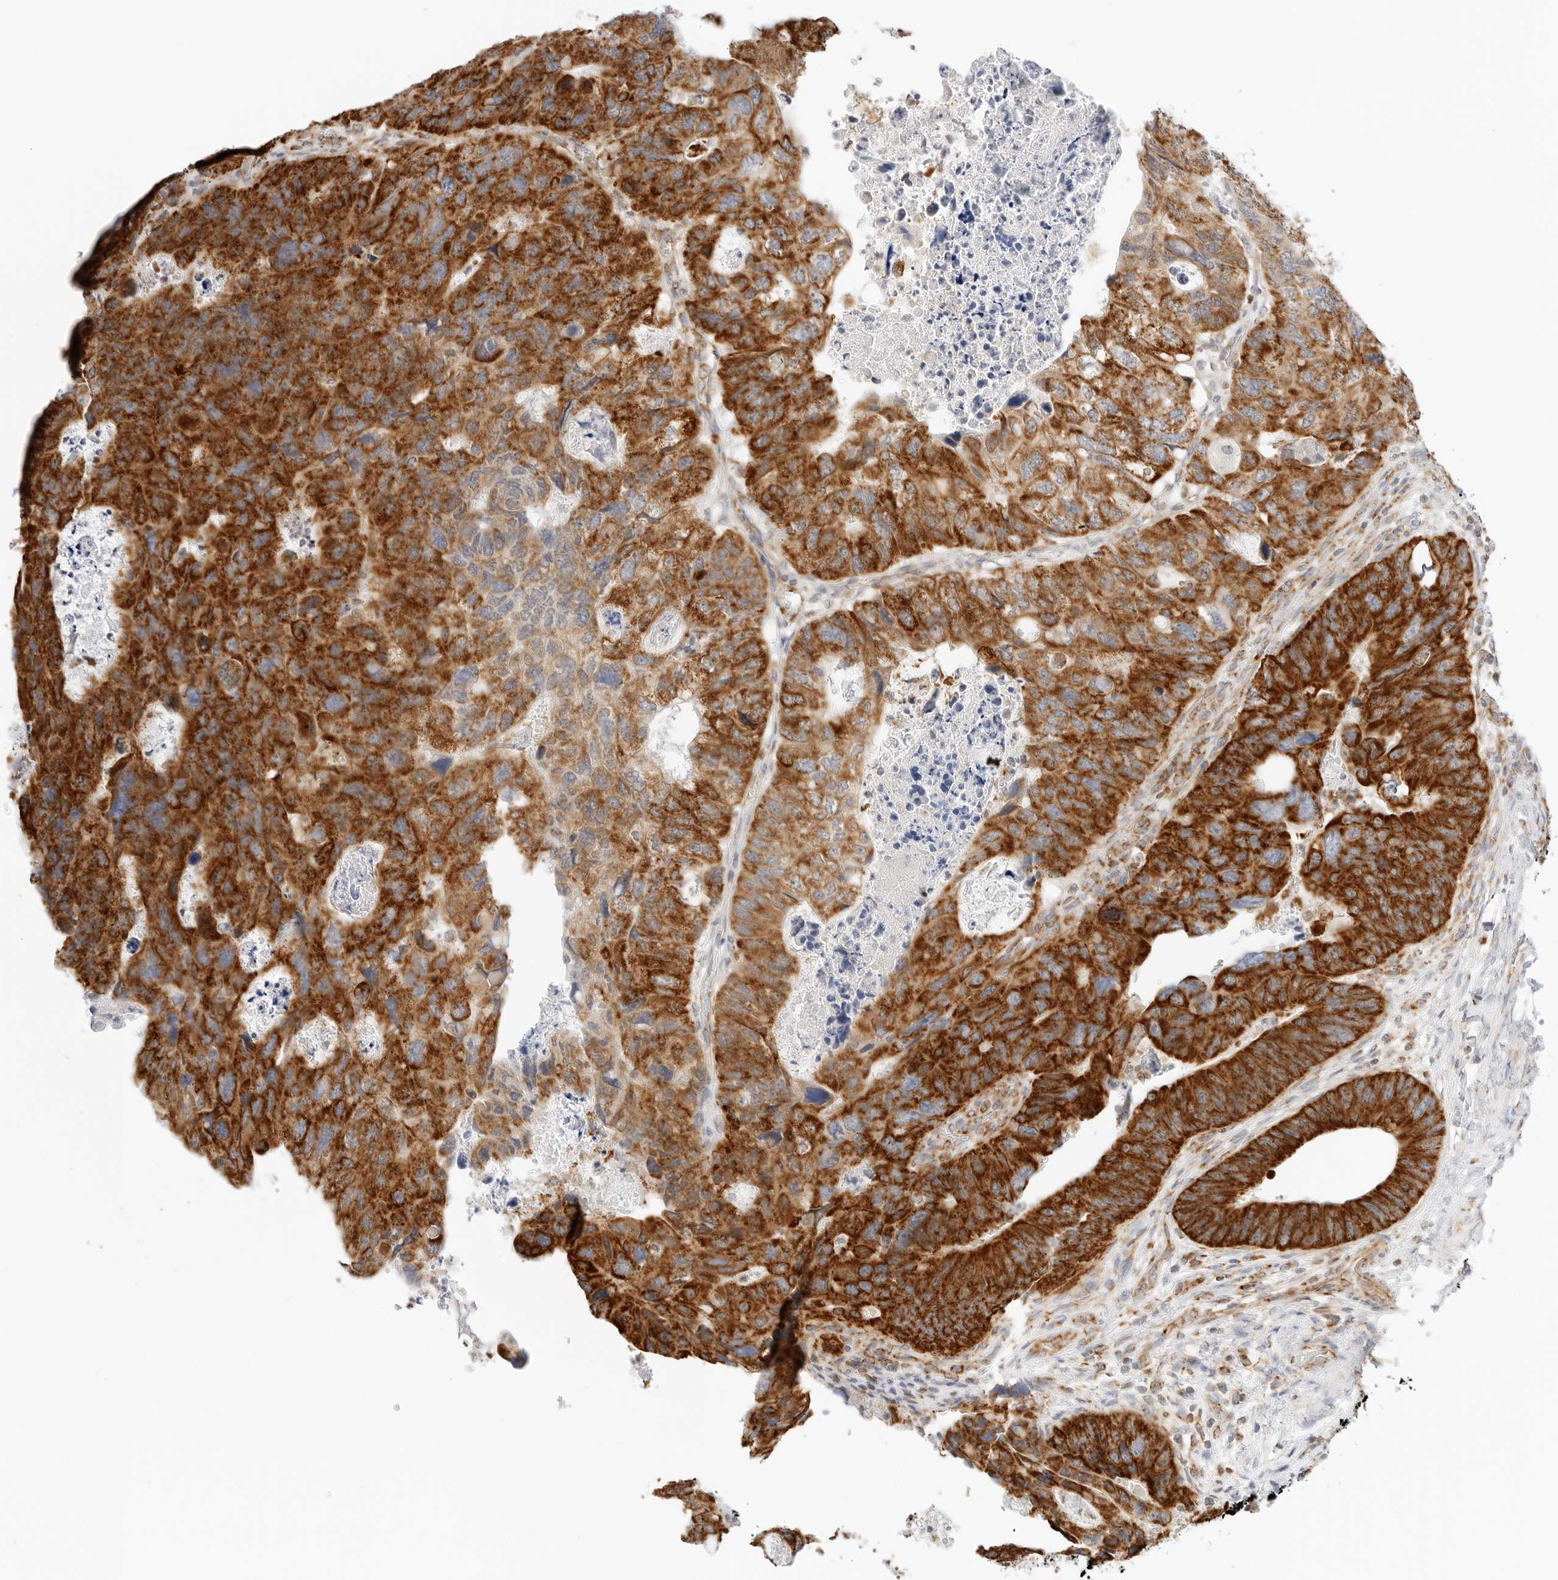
{"staining": {"intensity": "strong", "quantity": ">75%", "location": "cytoplasmic/membranous"}, "tissue": "colorectal cancer", "cell_type": "Tumor cells", "image_type": "cancer", "snomed": [{"axis": "morphology", "description": "Adenocarcinoma, NOS"}, {"axis": "topography", "description": "Rectum"}], "caption": "High-magnification brightfield microscopy of colorectal cancer (adenocarcinoma) stained with DAB (brown) and counterstained with hematoxylin (blue). tumor cells exhibit strong cytoplasmic/membranous positivity is identified in approximately>75% of cells. The protein of interest is stained brown, and the nuclei are stained in blue (DAB IHC with brightfield microscopy, high magnification).", "gene": "RC3H1", "patient": {"sex": "male", "age": 59}}